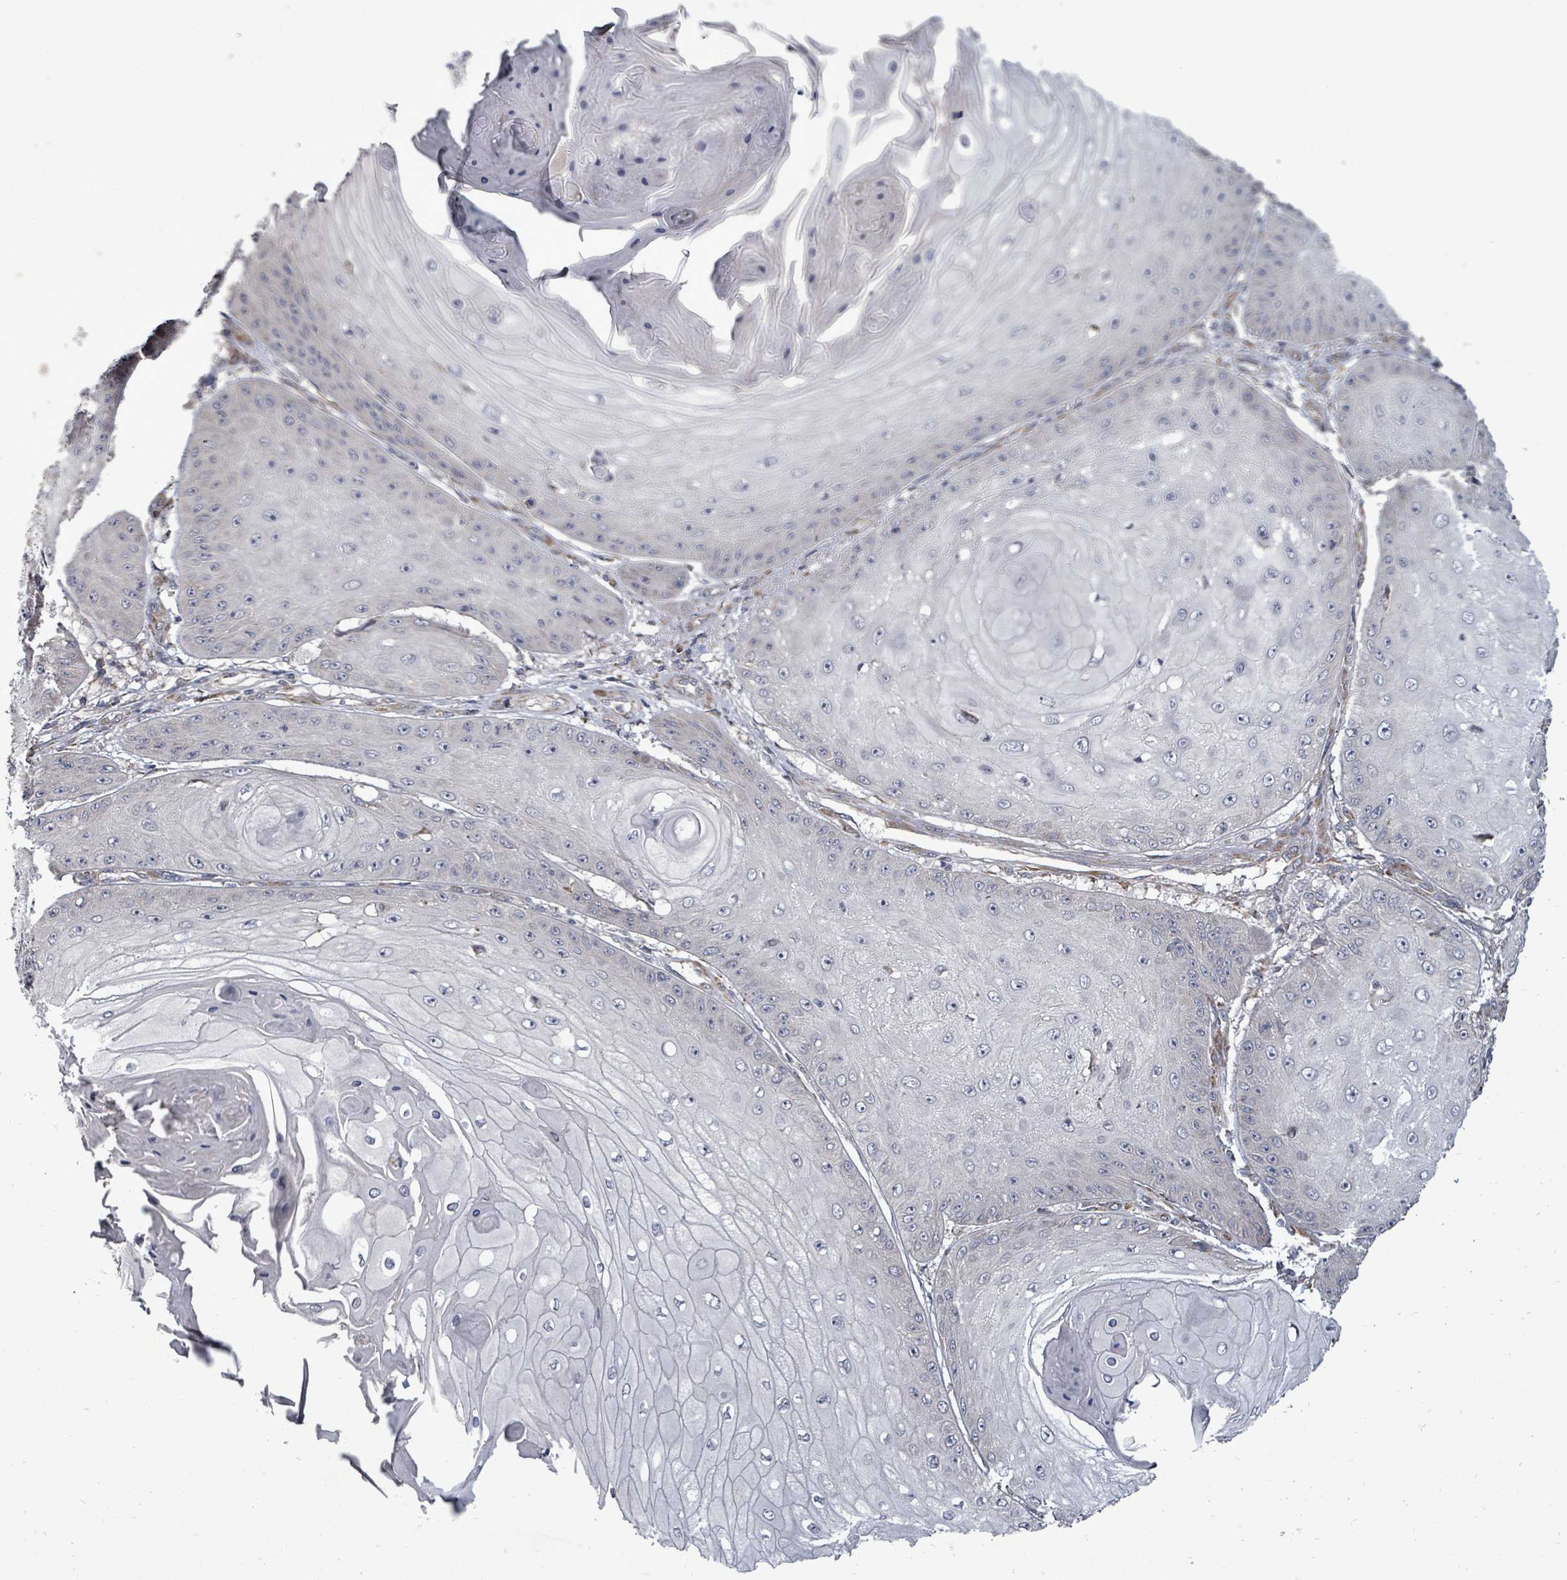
{"staining": {"intensity": "negative", "quantity": "none", "location": "none"}, "tissue": "skin cancer", "cell_type": "Tumor cells", "image_type": "cancer", "snomed": [{"axis": "morphology", "description": "Squamous cell carcinoma, NOS"}, {"axis": "topography", "description": "Skin"}], "caption": "Skin squamous cell carcinoma stained for a protein using immunohistochemistry reveals no positivity tumor cells.", "gene": "POMGNT2", "patient": {"sex": "male", "age": 70}}